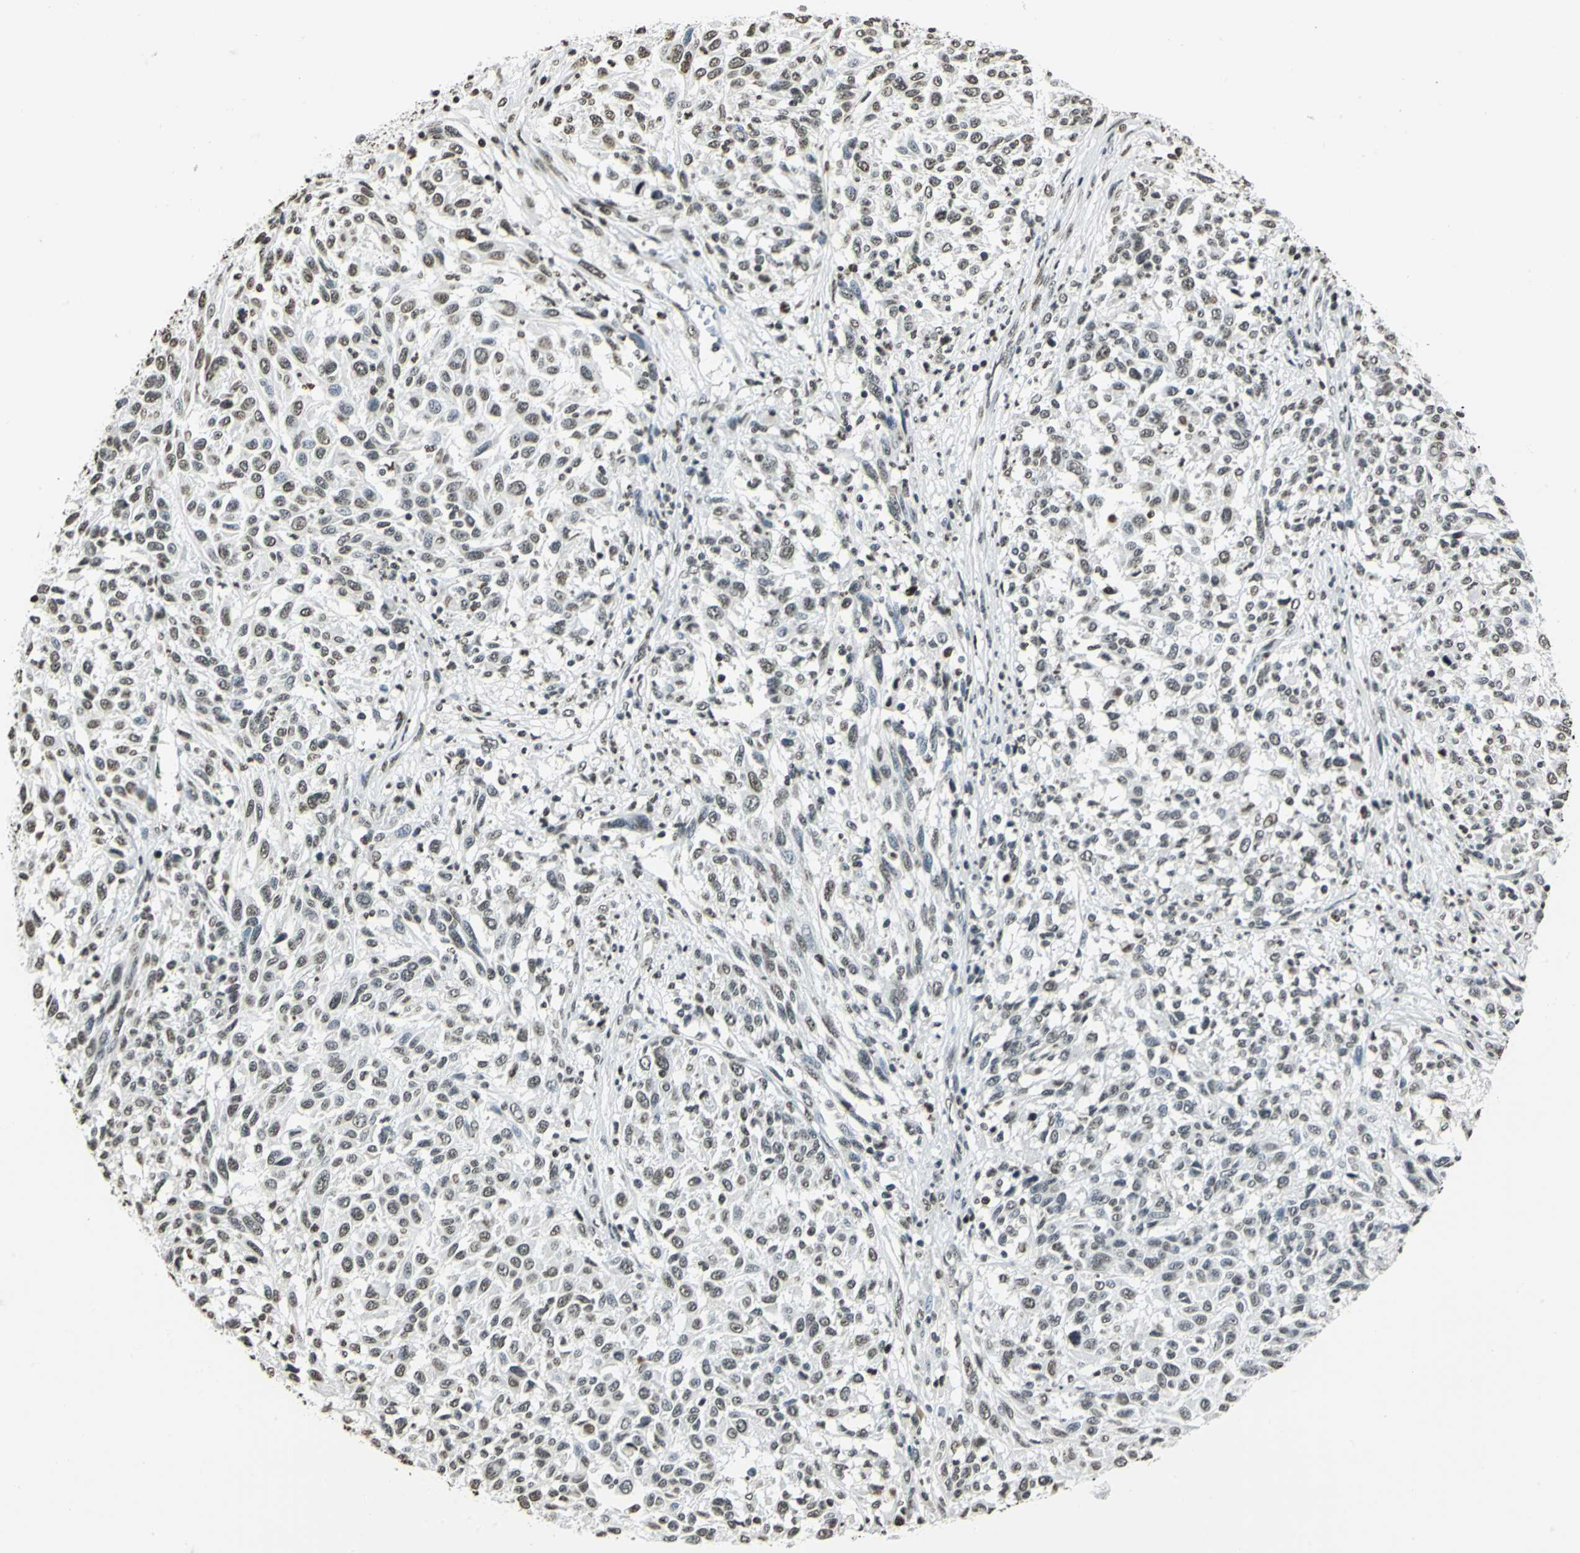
{"staining": {"intensity": "moderate", "quantity": ">75%", "location": "nuclear"}, "tissue": "melanoma", "cell_type": "Tumor cells", "image_type": "cancer", "snomed": [{"axis": "morphology", "description": "Malignant melanoma, Metastatic site"}, {"axis": "topography", "description": "Lymph node"}], "caption": "Immunohistochemical staining of malignant melanoma (metastatic site) reveals medium levels of moderate nuclear positivity in about >75% of tumor cells. Nuclei are stained in blue.", "gene": "MCM4", "patient": {"sex": "male", "age": 61}}